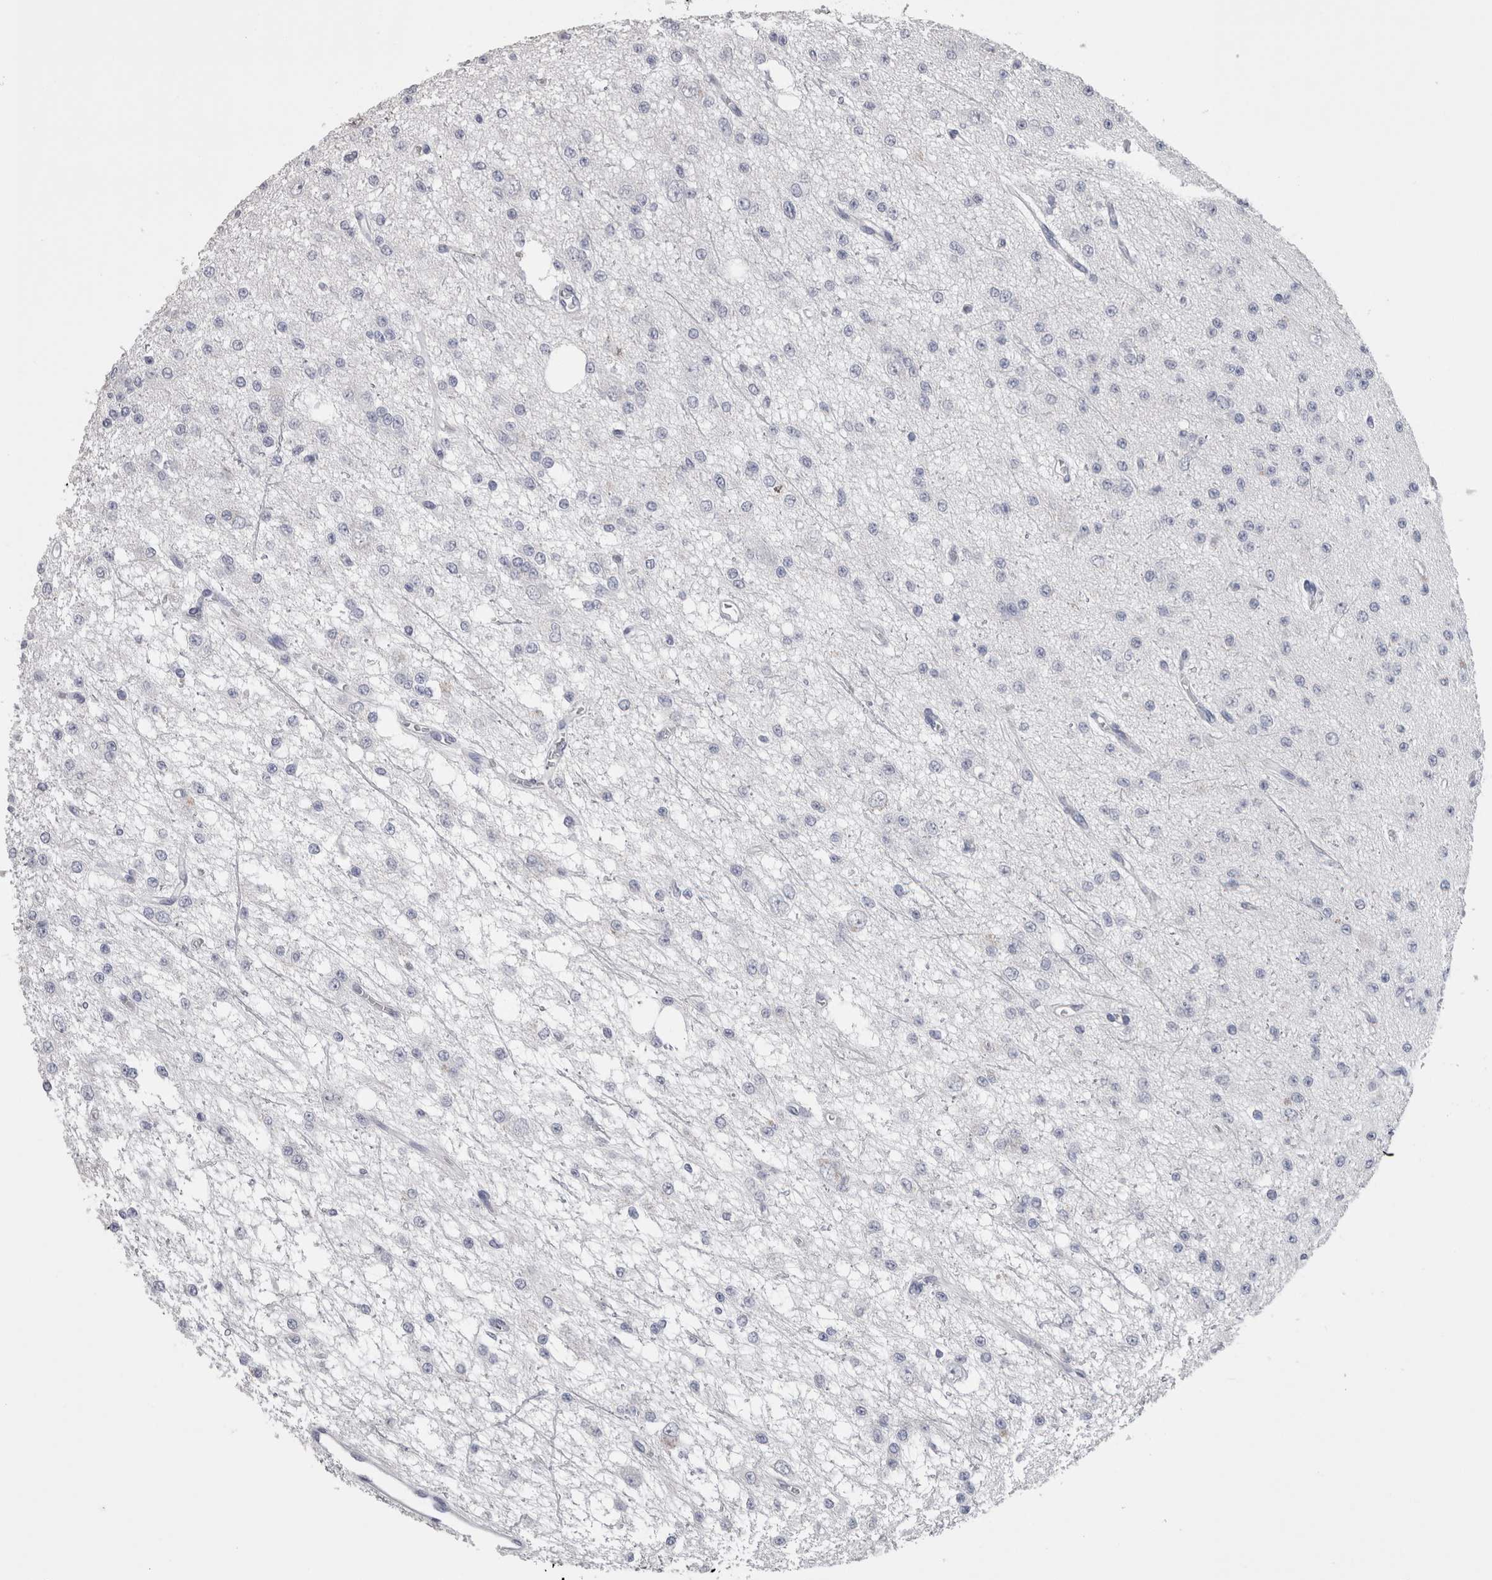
{"staining": {"intensity": "negative", "quantity": "none", "location": "none"}, "tissue": "glioma", "cell_type": "Tumor cells", "image_type": "cancer", "snomed": [{"axis": "morphology", "description": "Glioma, malignant, Low grade"}, {"axis": "topography", "description": "Brain"}], "caption": "Histopathology image shows no significant protein staining in tumor cells of malignant low-grade glioma. (DAB immunohistochemistry with hematoxylin counter stain).", "gene": "CA8", "patient": {"sex": "male", "age": 38}}